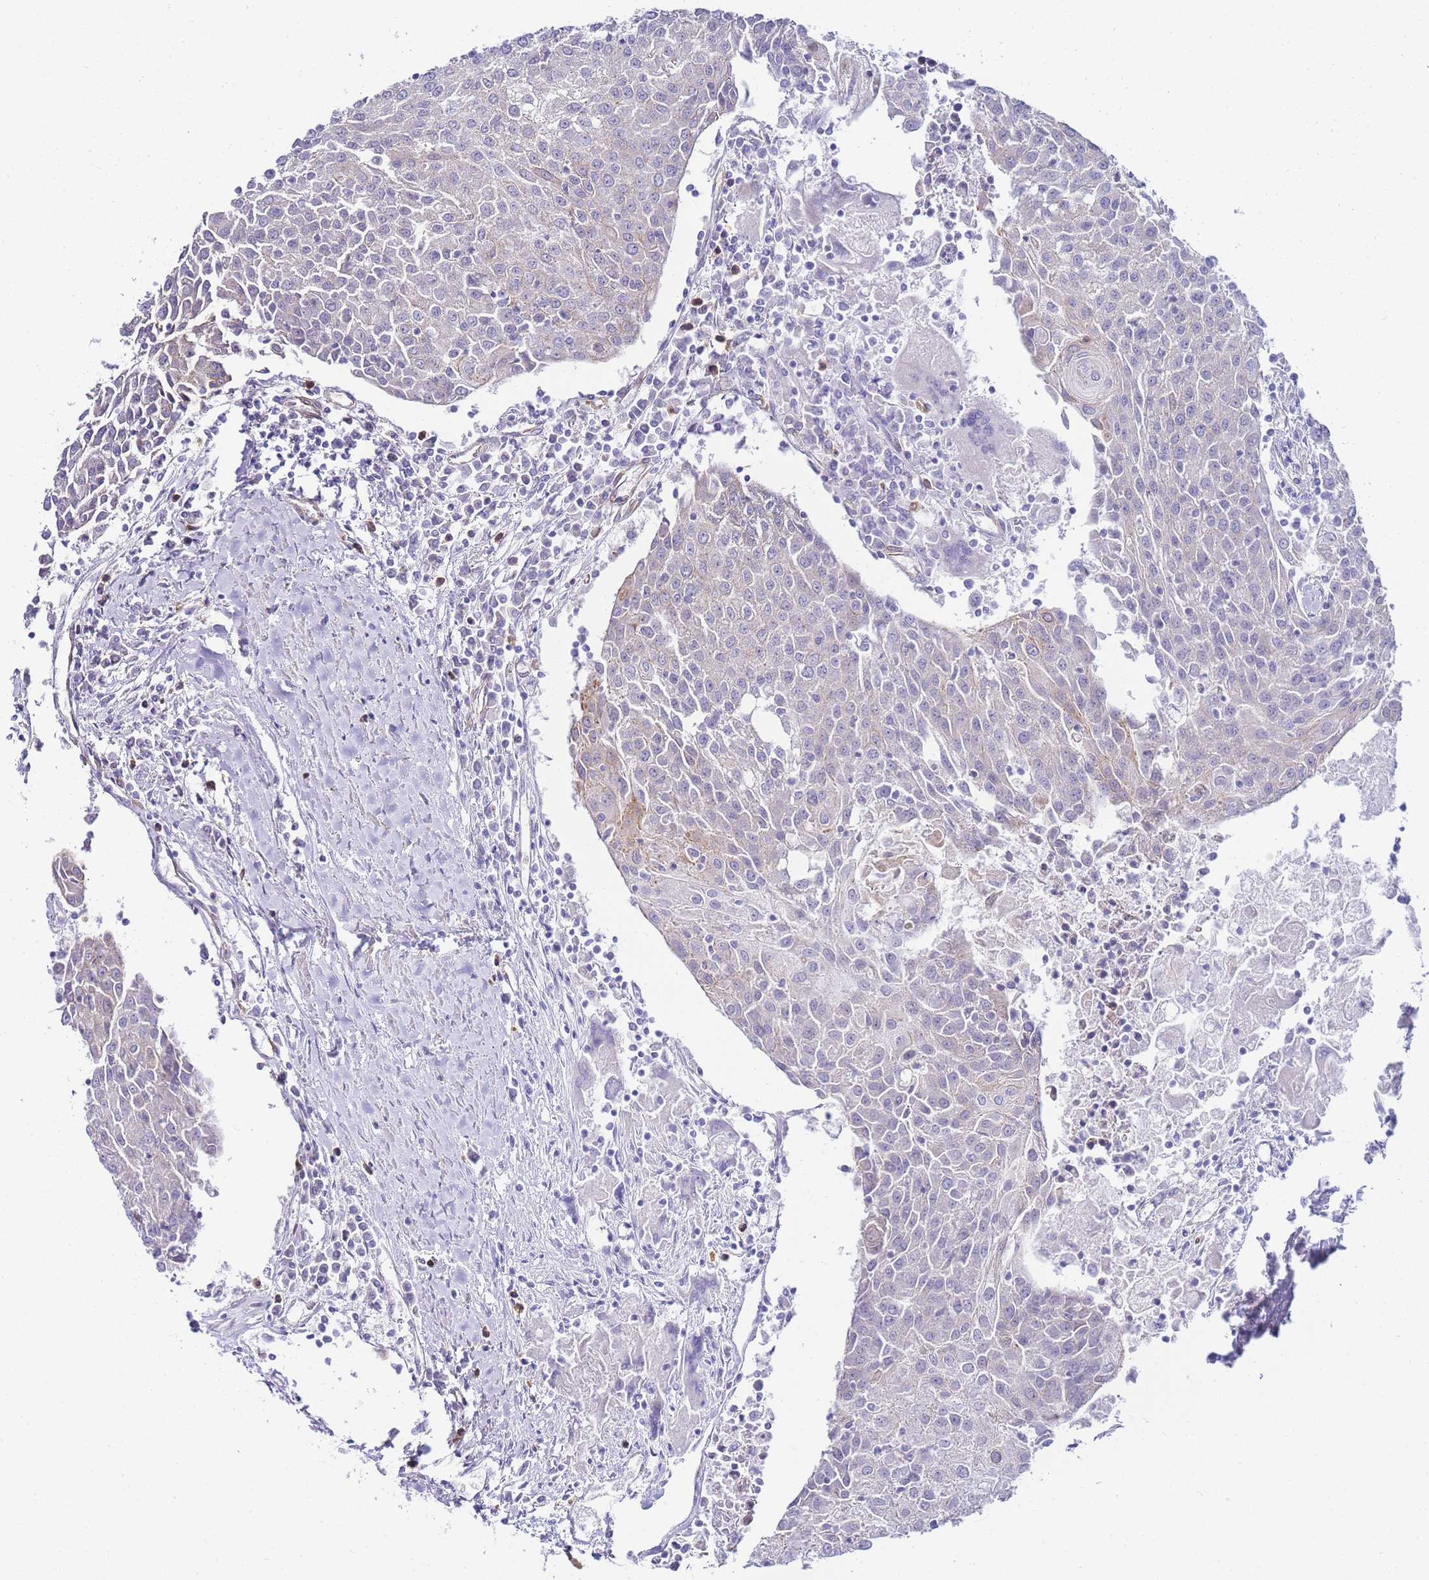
{"staining": {"intensity": "negative", "quantity": "none", "location": "none"}, "tissue": "urothelial cancer", "cell_type": "Tumor cells", "image_type": "cancer", "snomed": [{"axis": "morphology", "description": "Urothelial carcinoma, High grade"}, {"axis": "topography", "description": "Urinary bladder"}], "caption": "There is no significant positivity in tumor cells of urothelial cancer.", "gene": "PDCD7", "patient": {"sex": "female", "age": 85}}